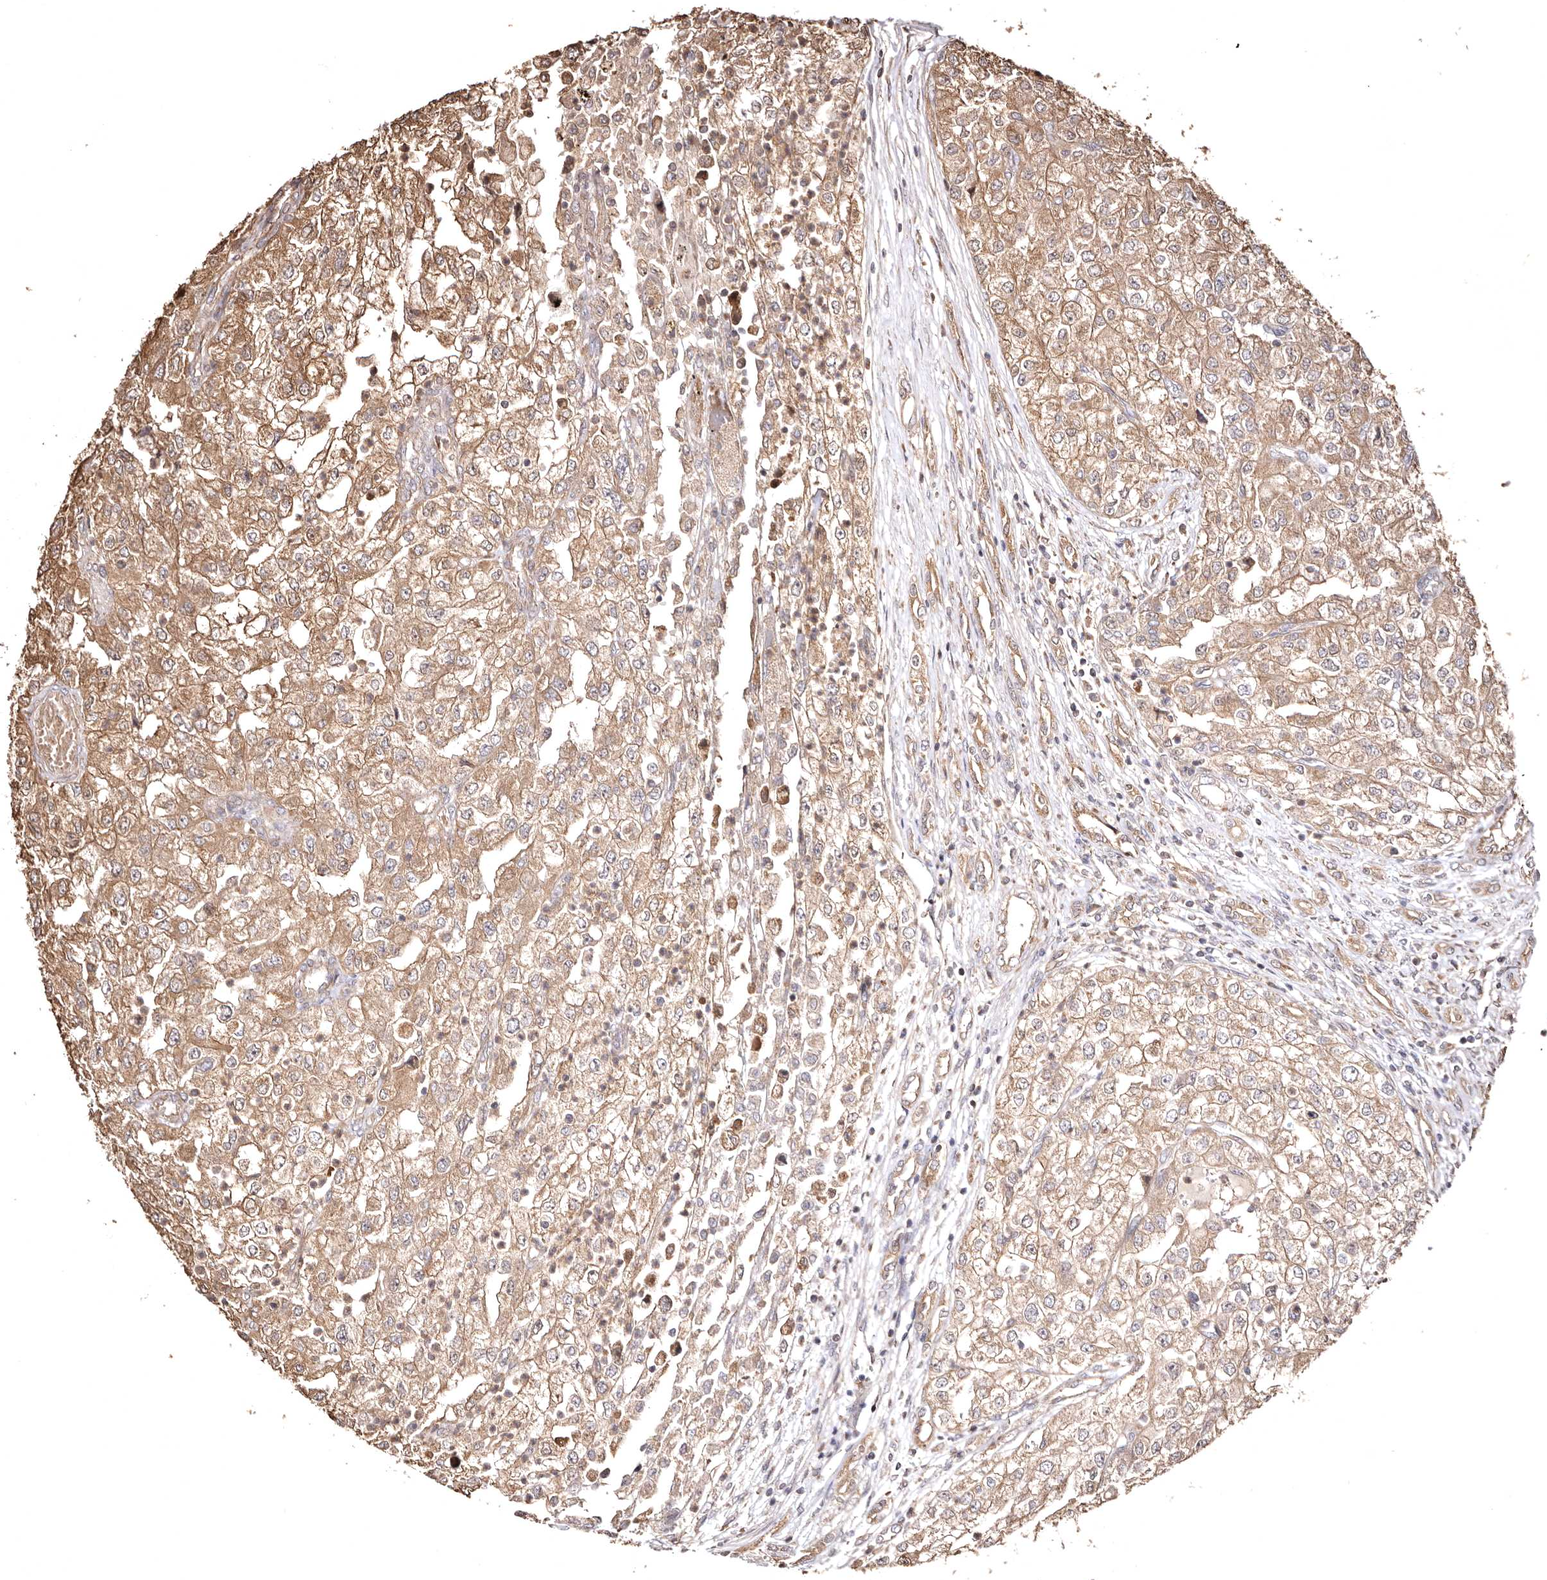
{"staining": {"intensity": "moderate", "quantity": ">75%", "location": "cytoplasmic/membranous"}, "tissue": "renal cancer", "cell_type": "Tumor cells", "image_type": "cancer", "snomed": [{"axis": "morphology", "description": "Adenocarcinoma, NOS"}, {"axis": "topography", "description": "Kidney"}], "caption": "The image displays staining of renal cancer, revealing moderate cytoplasmic/membranous protein expression (brown color) within tumor cells. The protein of interest is stained brown, and the nuclei are stained in blue (DAB IHC with brightfield microscopy, high magnification).", "gene": "MACC1", "patient": {"sex": "female", "age": 54}}